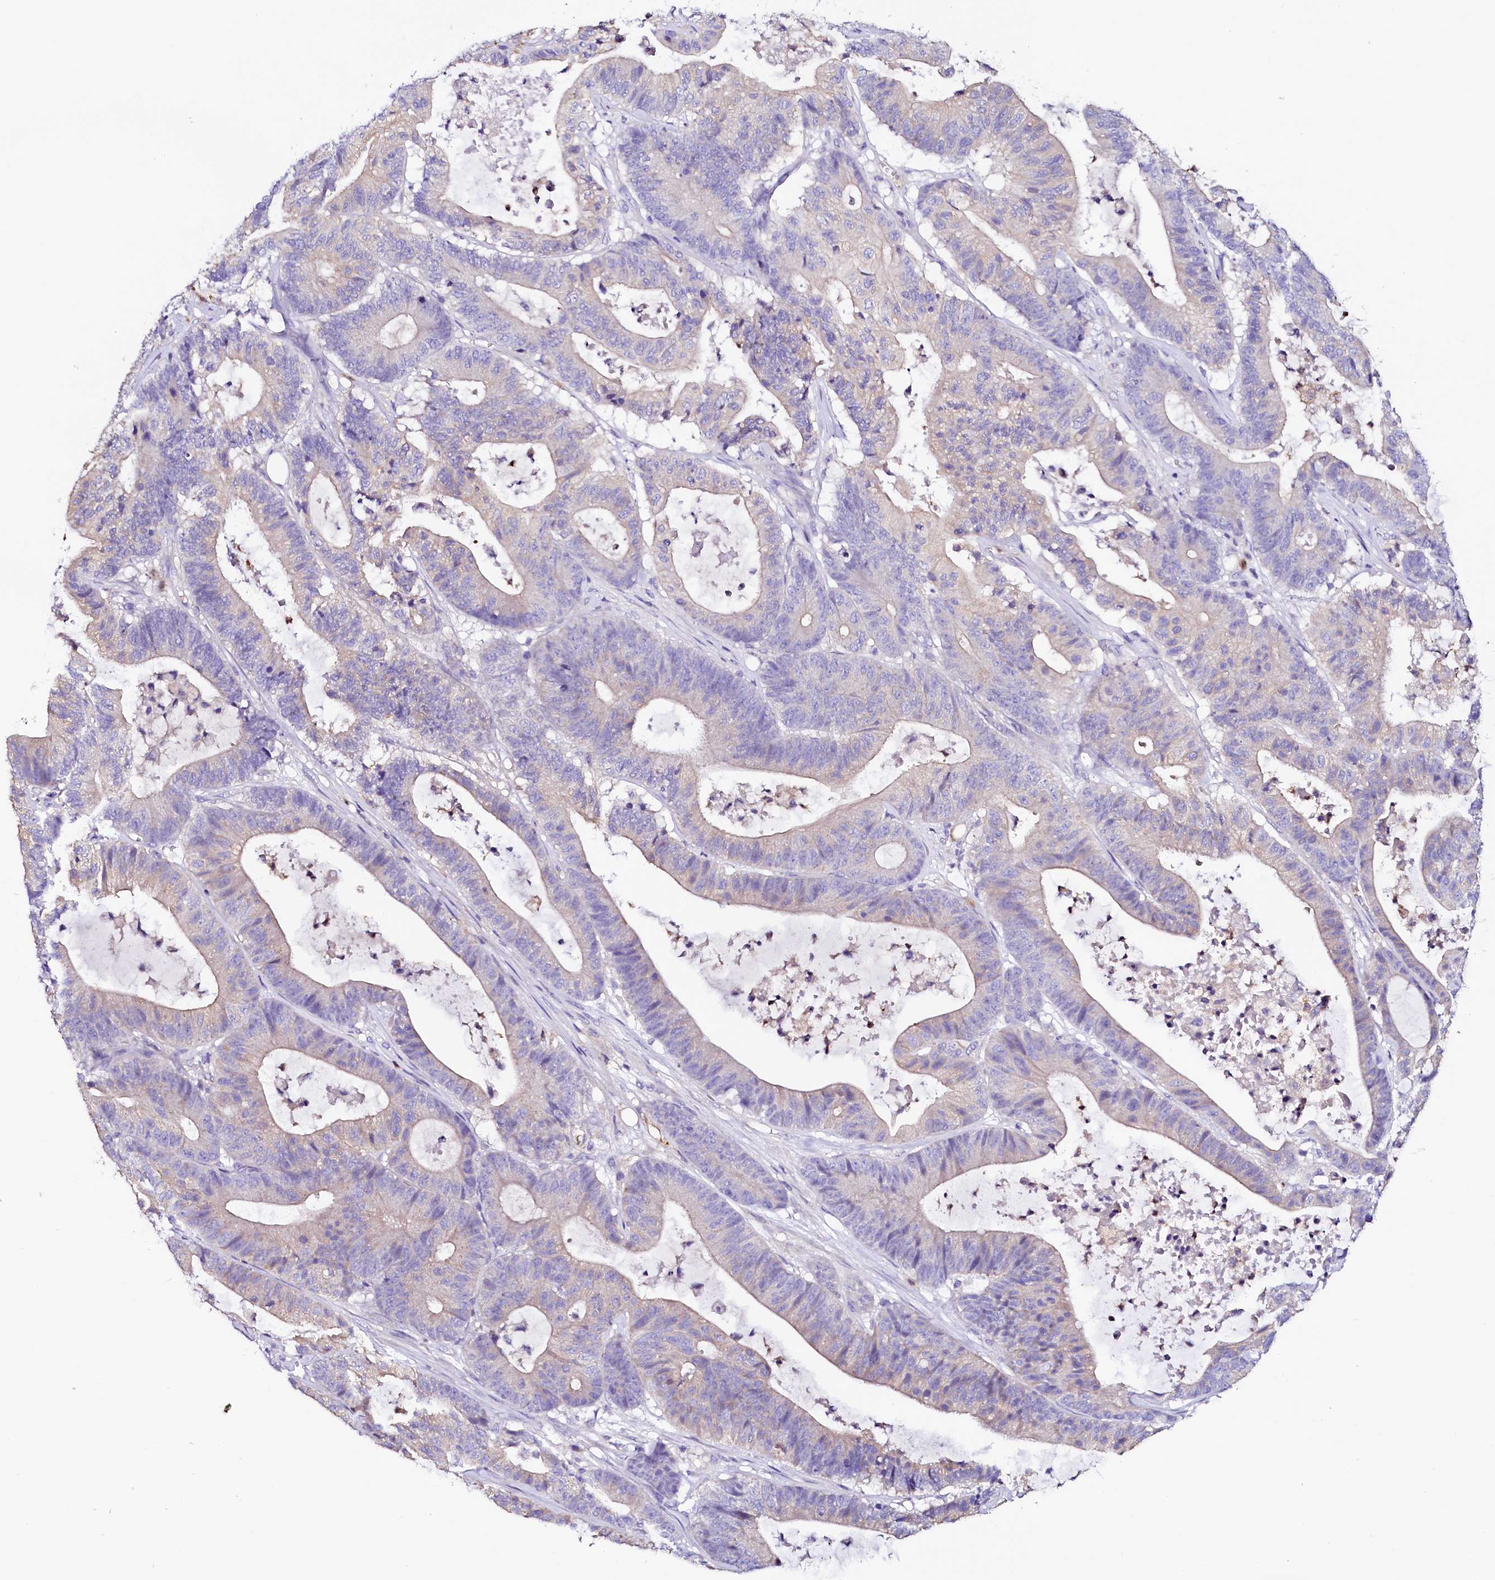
{"staining": {"intensity": "negative", "quantity": "none", "location": "none"}, "tissue": "colorectal cancer", "cell_type": "Tumor cells", "image_type": "cancer", "snomed": [{"axis": "morphology", "description": "Adenocarcinoma, NOS"}, {"axis": "topography", "description": "Colon"}], "caption": "Colorectal cancer was stained to show a protein in brown. There is no significant staining in tumor cells.", "gene": "NAA16", "patient": {"sex": "female", "age": 84}}